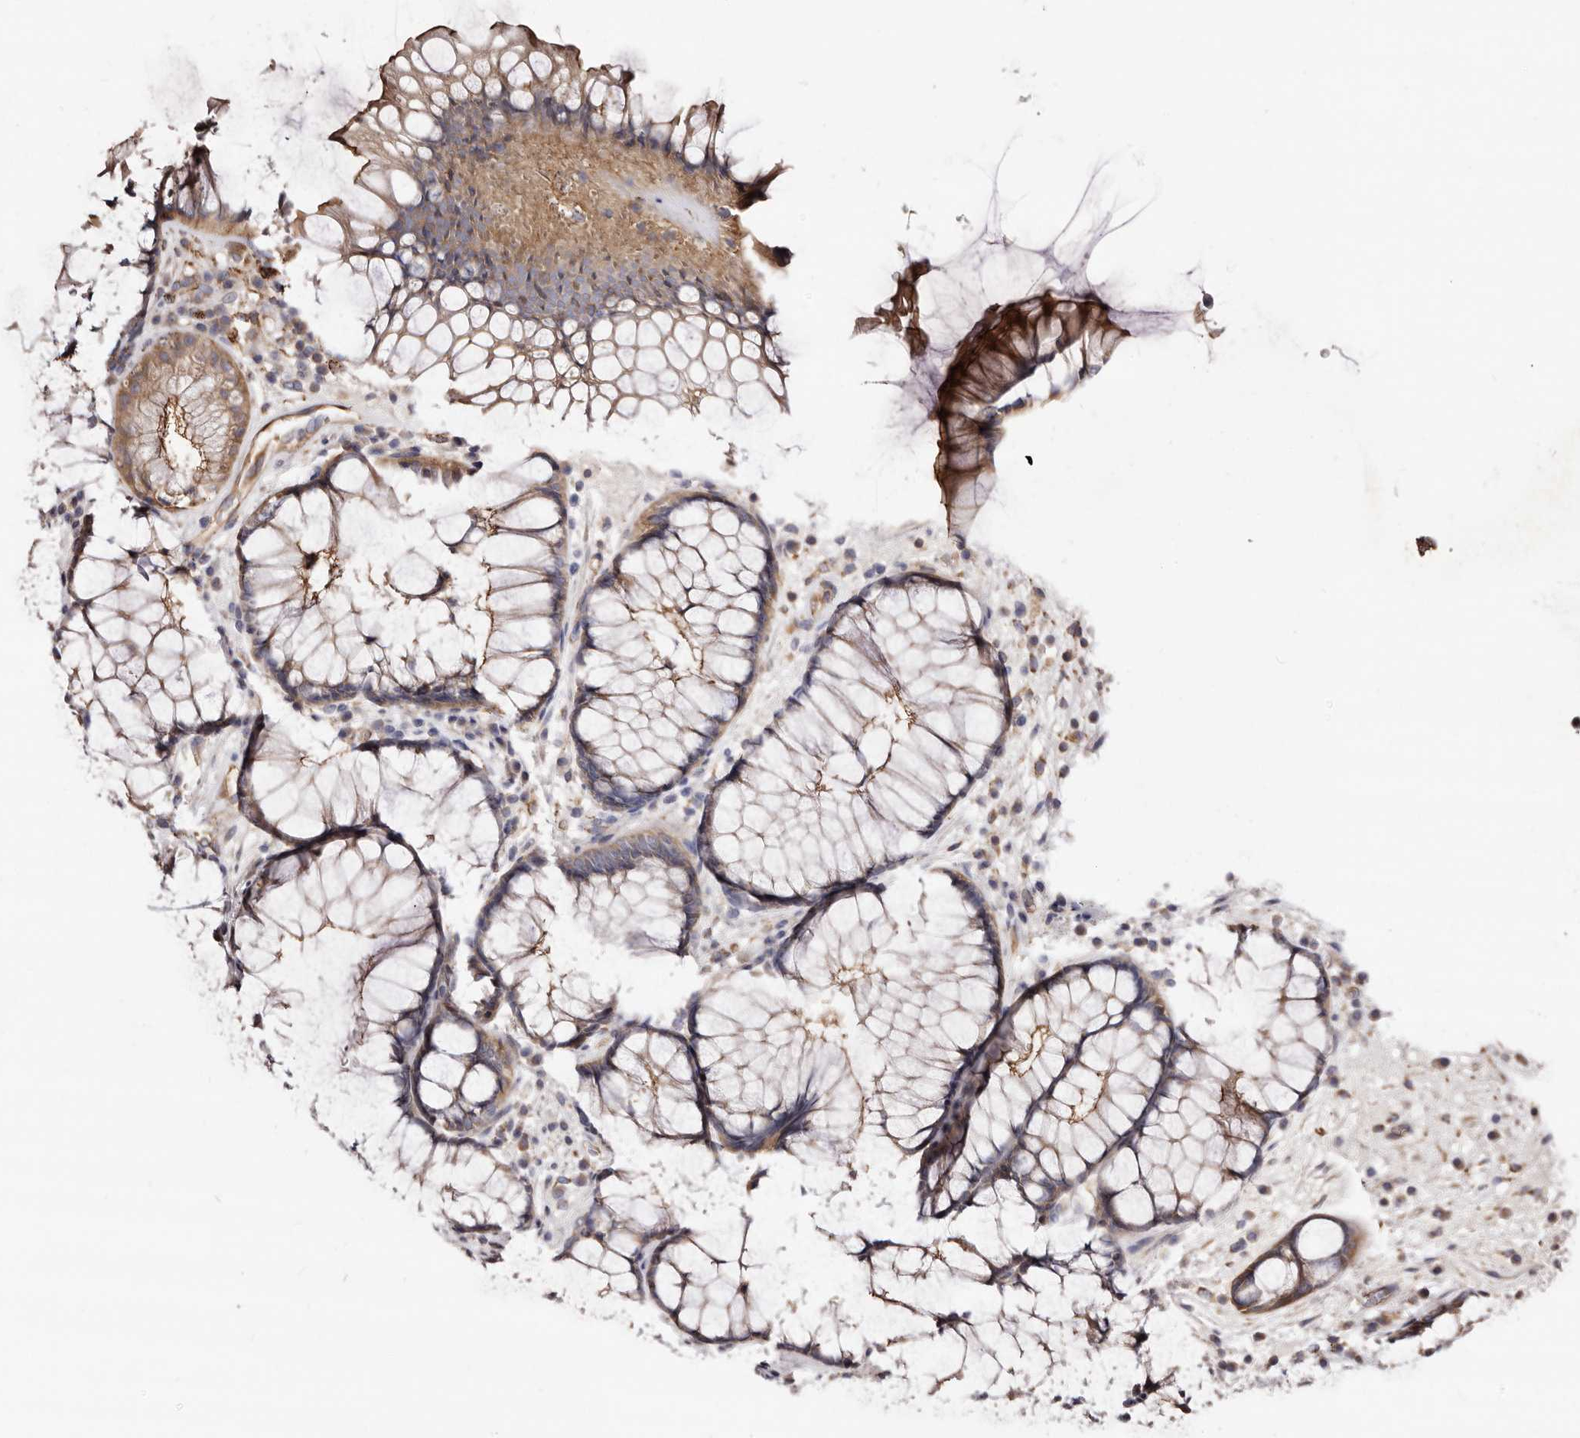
{"staining": {"intensity": "moderate", "quantity": "25%-75%", "location": "cytoplasmic/membranous"}, "tissue": "rectum", "cell_type": "Glandular cells", "image_type": "normal", "snomed": [{"axis": "morphology", "description": "Normal tissue, NOS"}, {"axis": "topography", "description": "Rectum"}], "caption": "A medium amount of moderate cytoplasmic/membranous positivity is appreciated in about 25%-75% of glandular cells in unremarkable rectum. Ihc stains the protein of interest in brown and the nuclei are stained blue.", "gene": "LUZP1", "patient": {"sex": "male", "age": 51}}